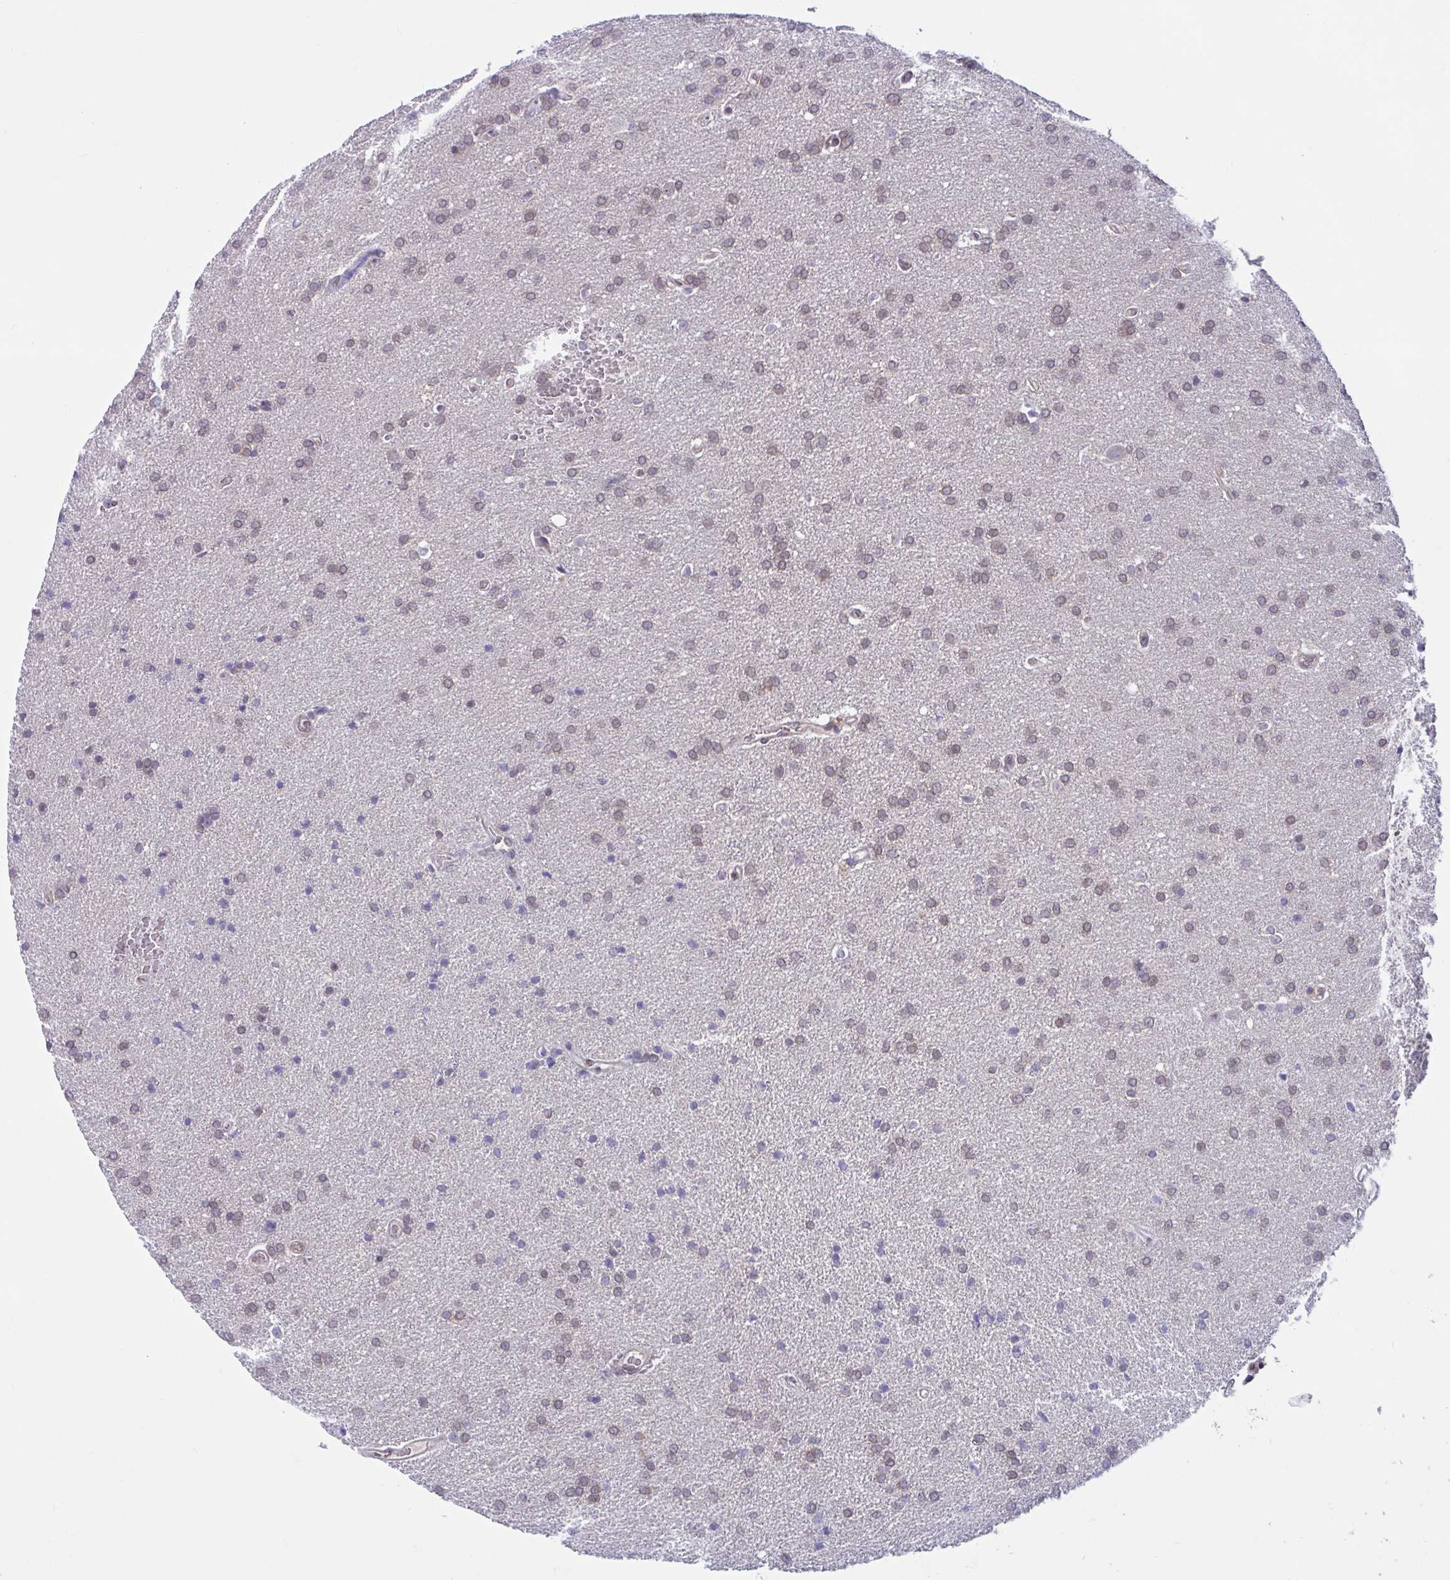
{"staining": {"intensity": "weak", "quantity": "<25%", "location": "nuclear"}, "tissue": "glioma", "cell_type": "Tumor cells", "image_type": "cancer", "snomed": [{"axis": "morphology", "description": "Glioma, malignant, Low grade"}, {"axis": "topography", "description": "Brain"}], "caption": "Protein analysis of glioma exhibits no significant positivity in tumor cells.", "gene": "TSN", "patient": {"sex": "female", "age": 34}}